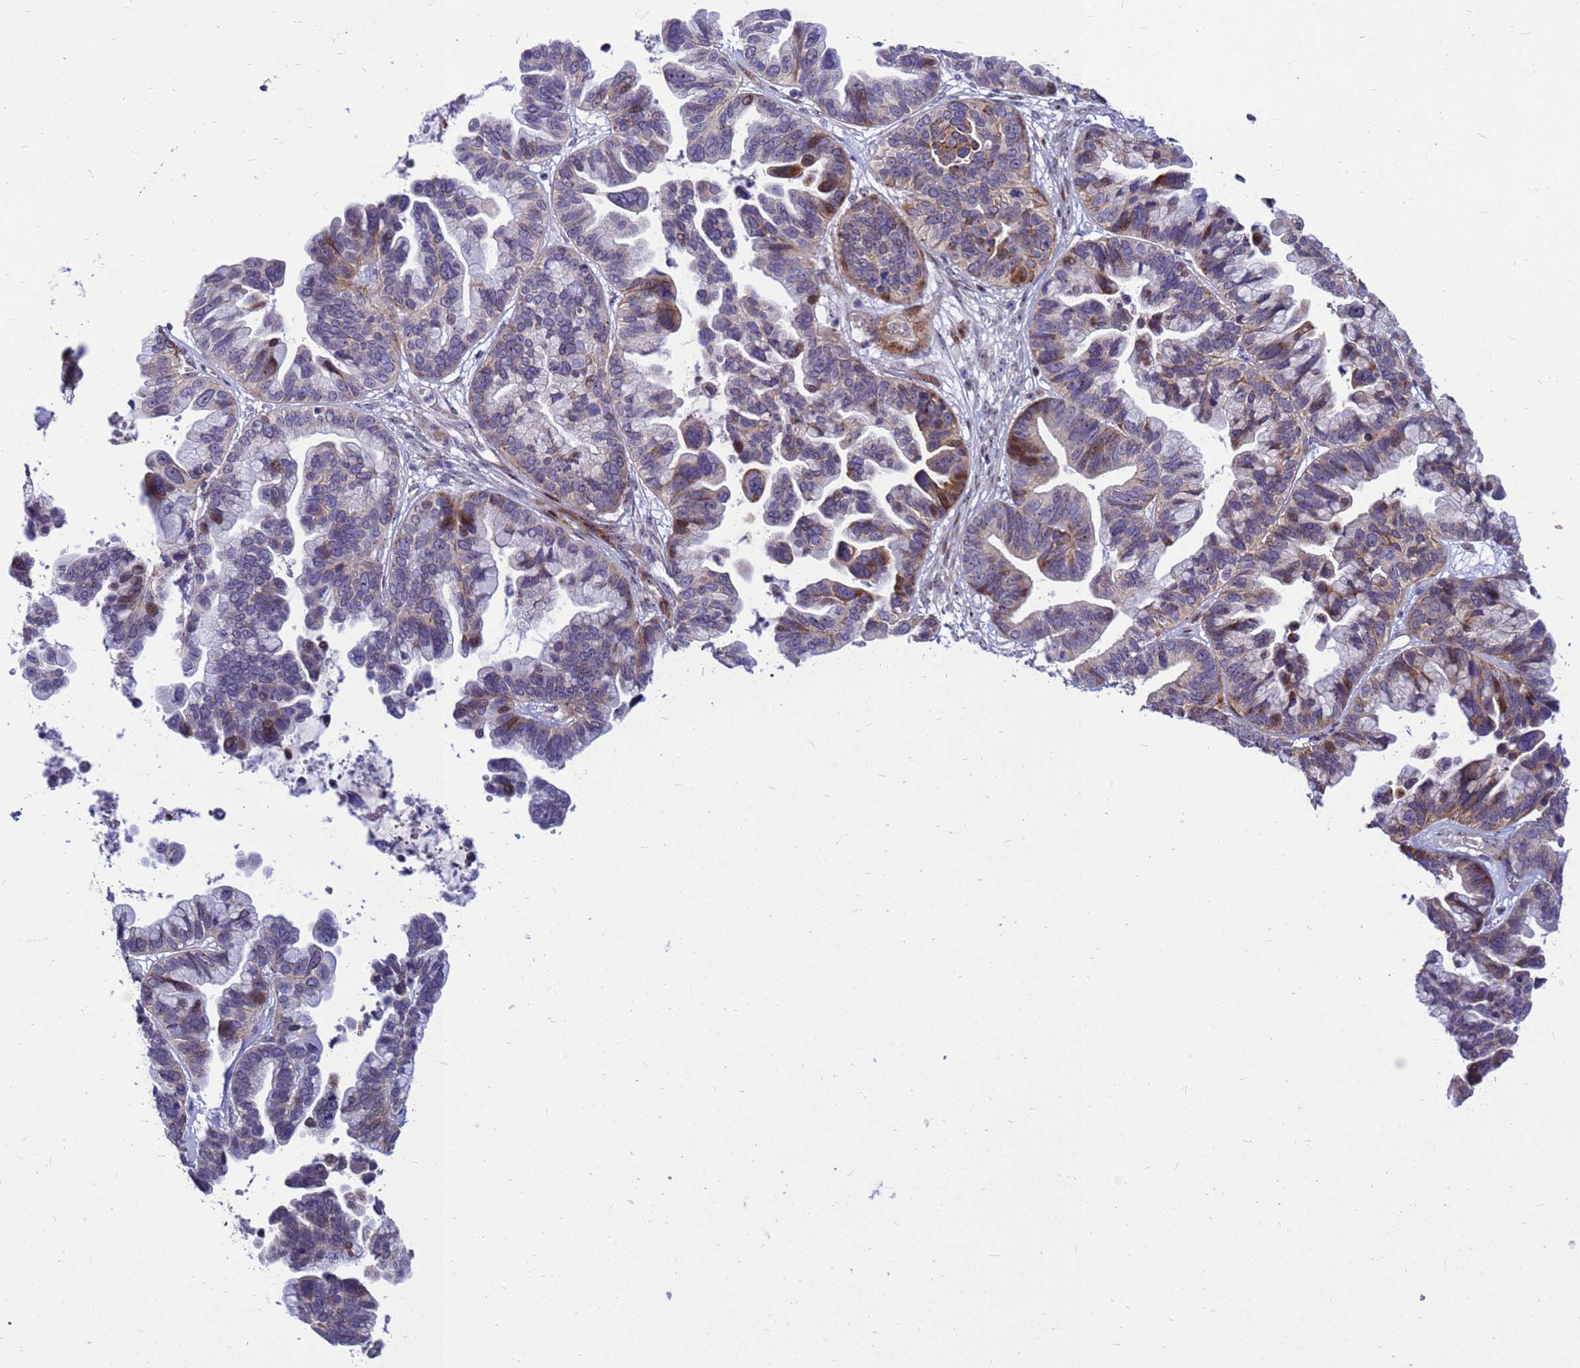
{"staining": {"intensity": "moderate", "quantity": "25%-75%", "location": "cytoplasmic/membranous"}, "tissue": "ovarian cancer", "cell_type": "Tumor cells", "image_type": "cancer", "snomed": [{"axis": "morphology", "description": "Cystadenocarcinoma, serous, NOS"}, {"axis": "topography", "description": "Ovary"}], "caption": "This micrograph reveals immunohistochemistry staining of ovarian cancer, with medium moderate cytoplasmic/membranous staining in approximately 25%-75% of tumor cells.", "gene": "RSPO1", "patient": {"sex": "female", "age": 56}}